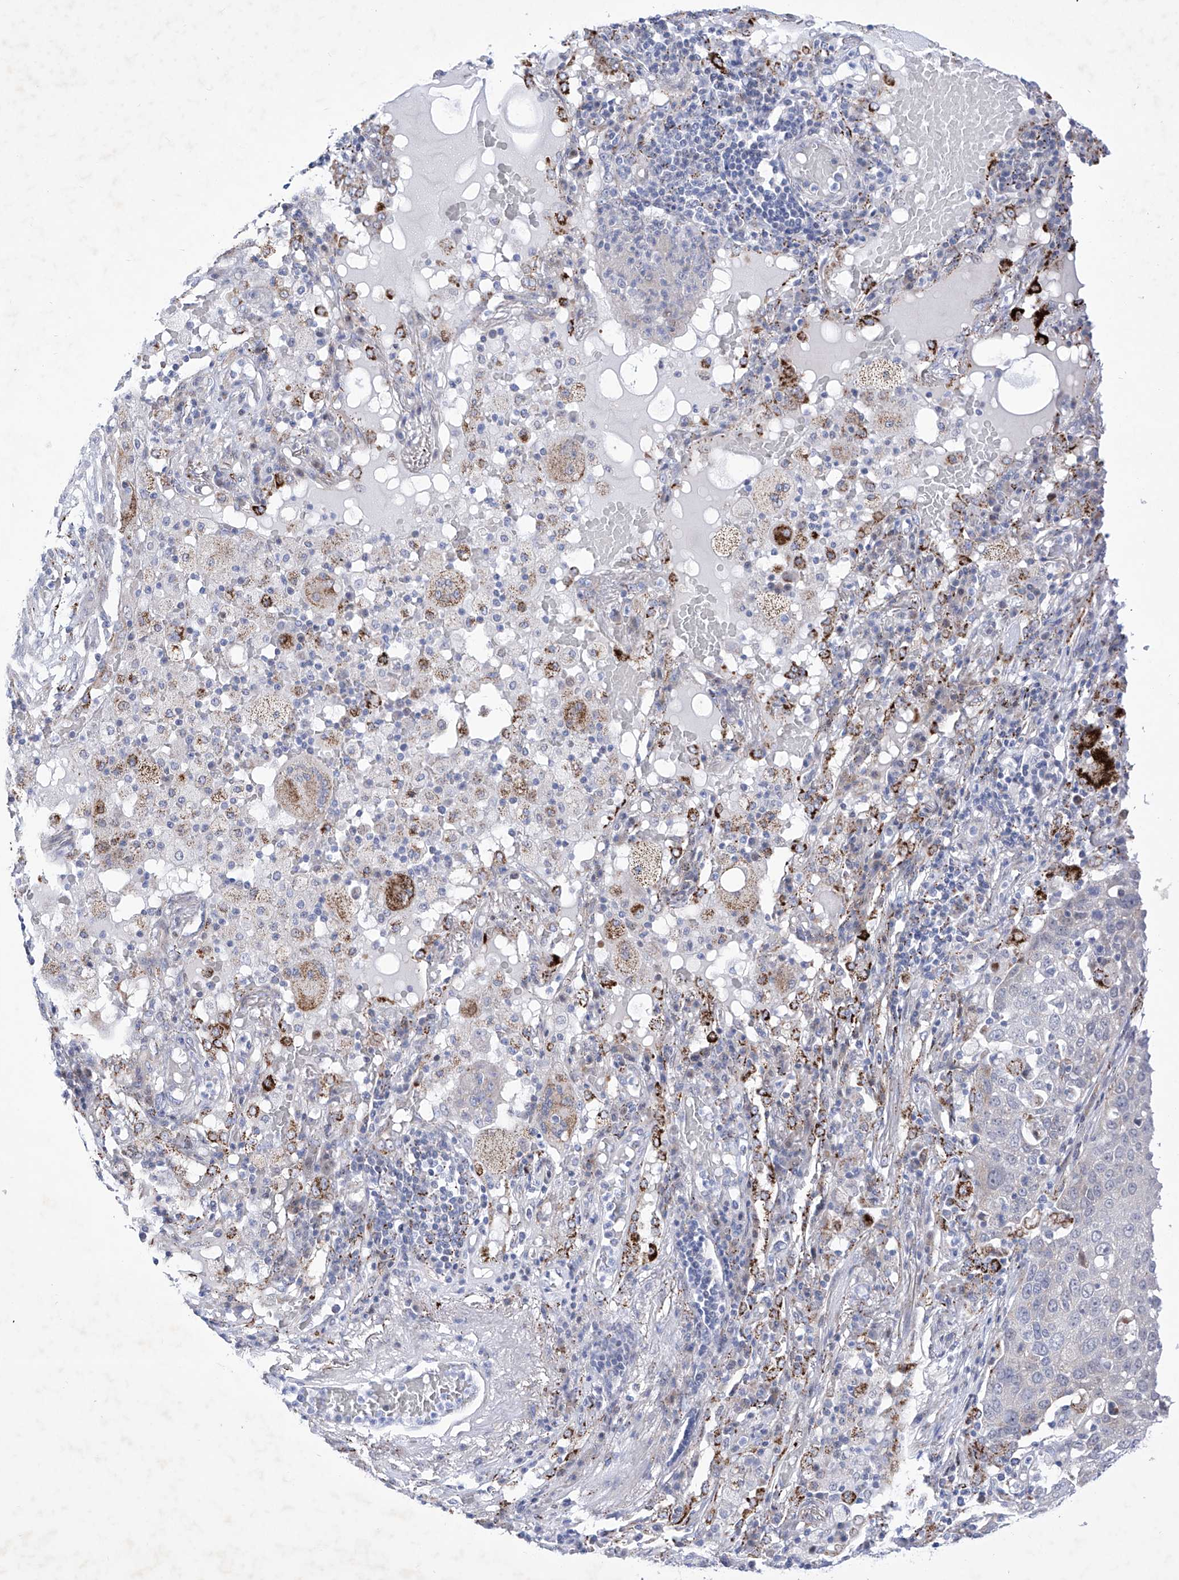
{"staining": {"intensity": "negative", "quantity": "none", "location": "none"}, "tissue": "lung cancer", "cell_type": "Tumor cells", "image_type": "cancer", "snomed": [{"axis": "morphology", "description": "Squamous cell carcinoma, NOS"}, {"axis": "topography", "description": "Lung"}], "caption": "DAB immunohistochemical staining of lung cancer (squamous cell carcinoma) reveals no significant positivity in tumor cells. (Immunohistochemistry, brightfield microscopy, high magnification).", "gene": "C1orf87", "patient": {"sex": "male", "age": 65}}